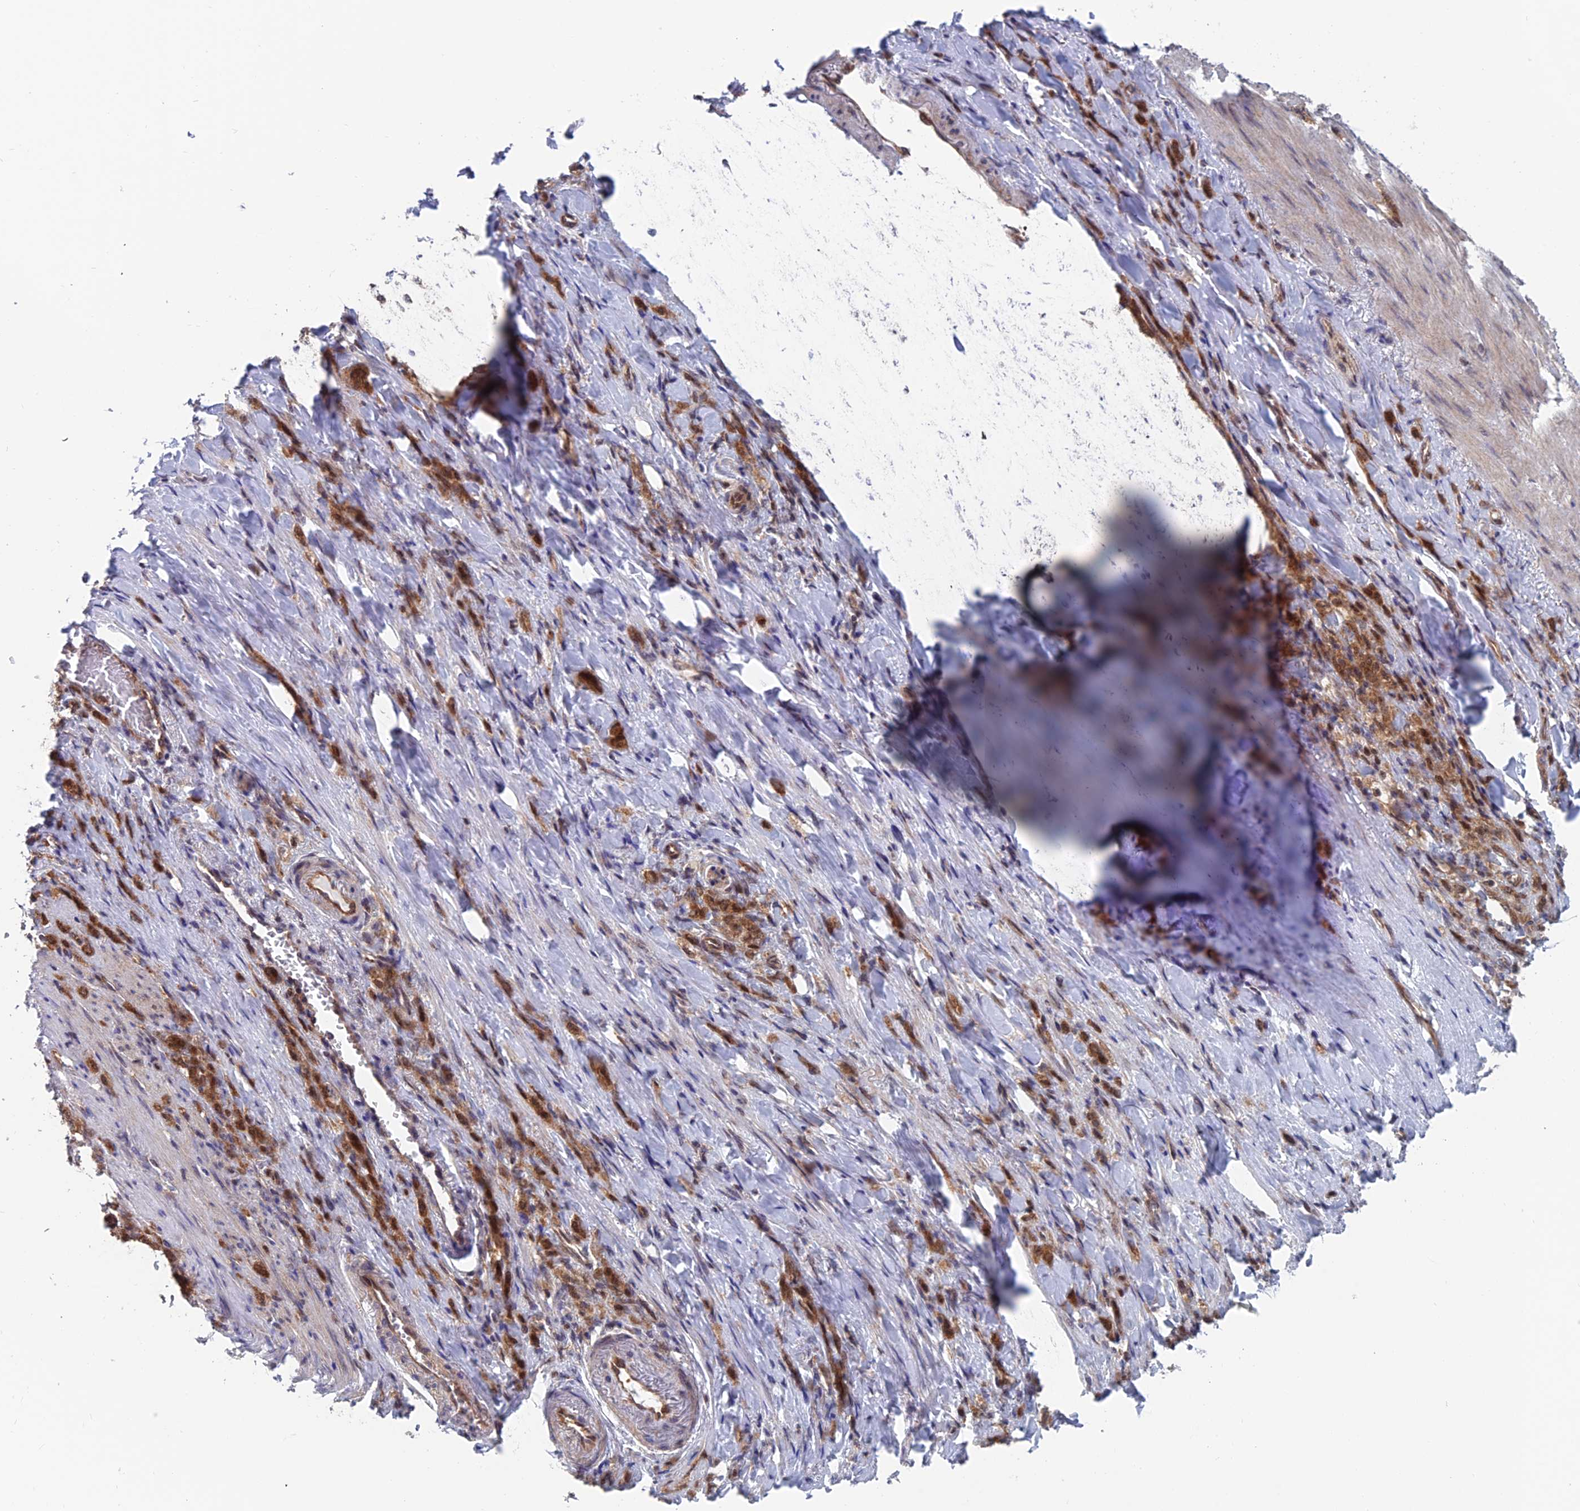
{"staining": {"intensity": "strong", "quantity": ">75%", "location": "cytoplasmic/membranous,nuclear"}, "tissue": "stomach cancer", "cell_type": "Tumor cells", "image_type": "cancer", "snomed": [{"axis": "morphology", "description": "Normal tissue, NOS"}, {"axis": "morphology", "description": "Adenocarcinoma, NOS"}, {"axis": "topography", "description": "Stomach"}], "caption": "Adenocarcinoma (stomach) was stained to show a protein in brown. There is high levels of strong cytoplasmic/membranous and nuclear expression in about >75% of tumor cells.", "gene": "IGBP1", "patient": {"sex": "male", "age": 82}}